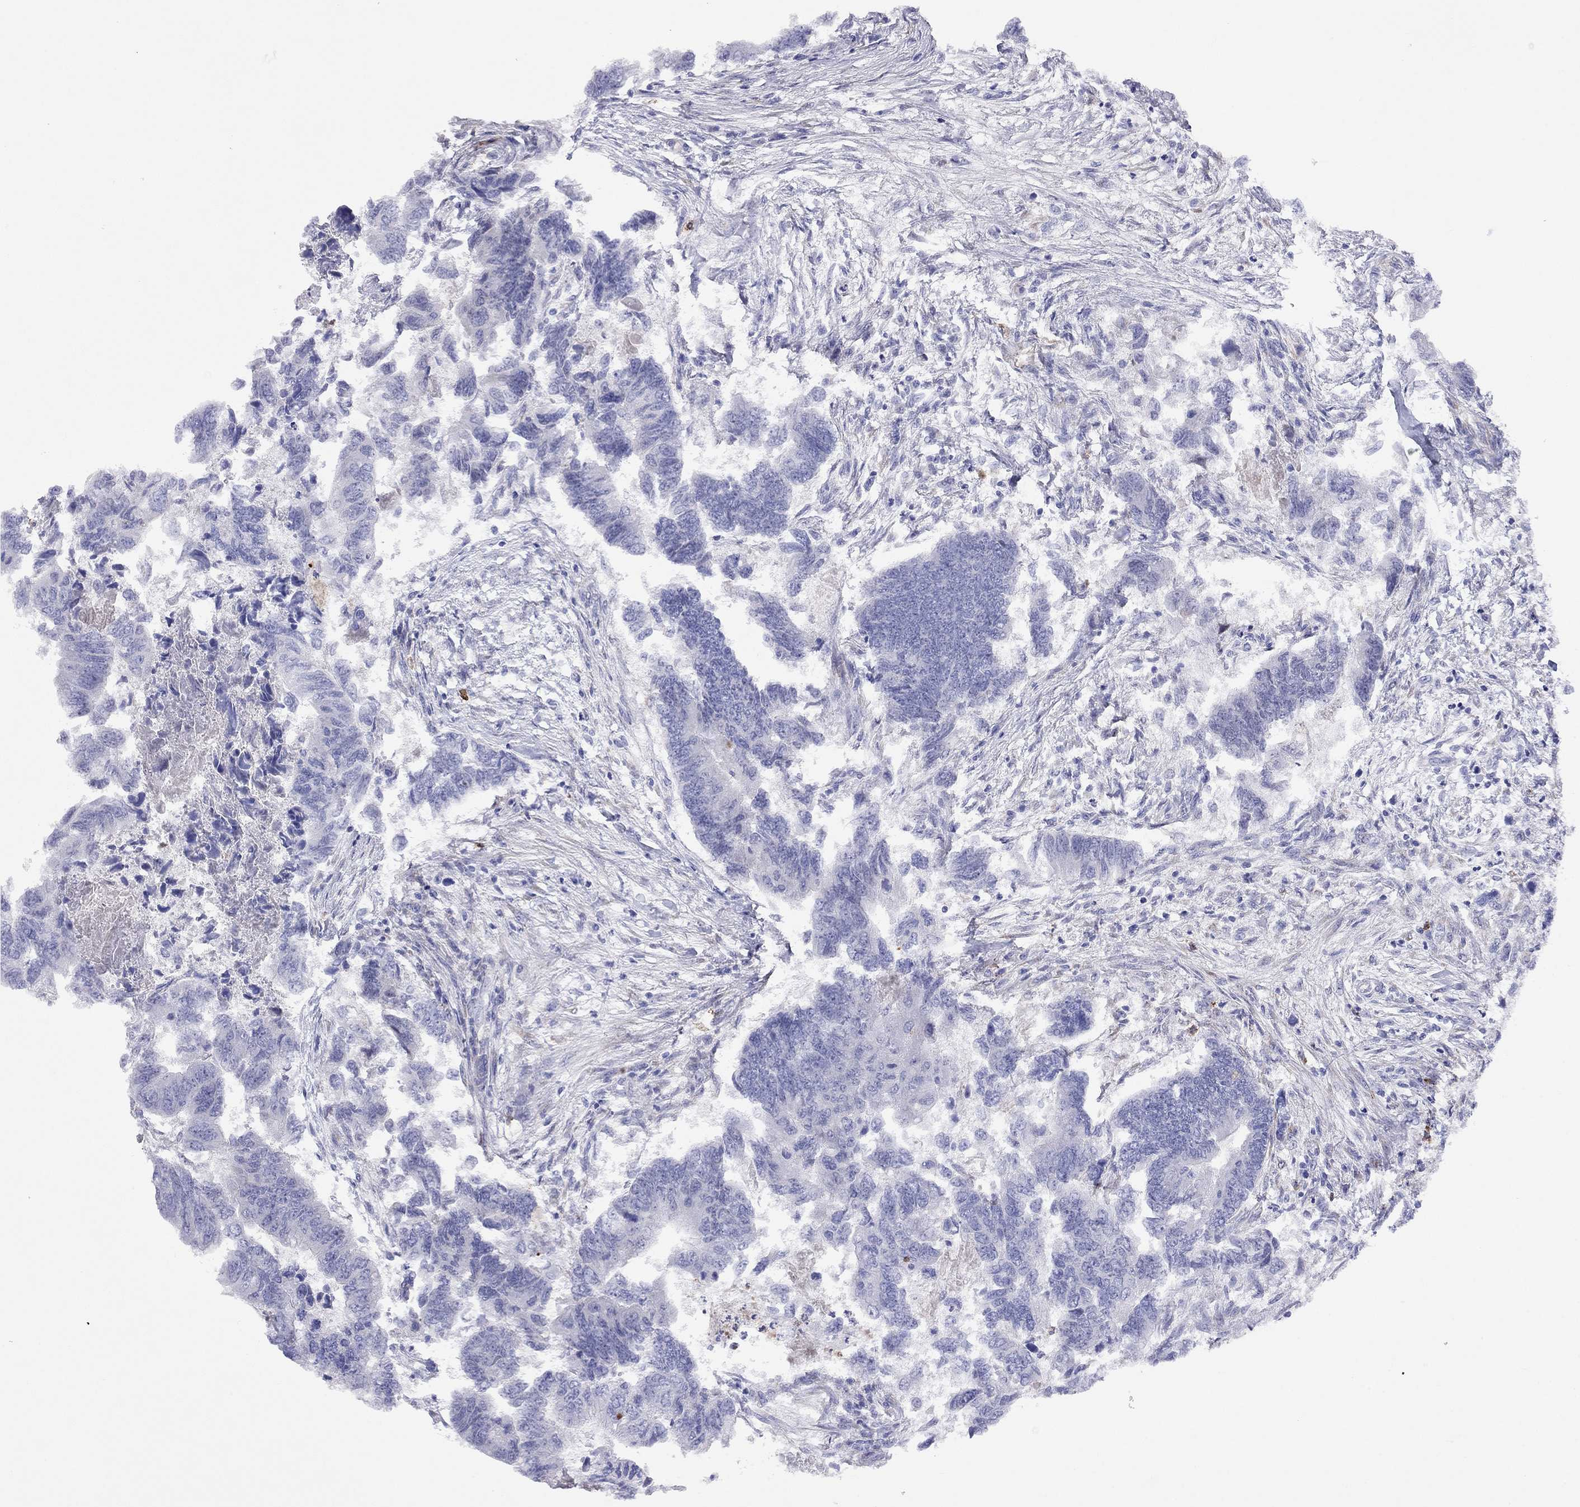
{"staining": {"intensity": "negative", "quantity": "none", "location": "none"}, "tissue": "colorectal cancer", "cell_type": "Tumor cells", "image_type": "cancer", "snomed": [{"axis": "morphology", "description": "Adenocarcinoma, NOS"}, {"axis": "topography", "description": "Colon"}], "caption": "Micrograph shows no protein staining in tumor cells of colorectal cancer tissue.", "gene": "SPINT4", "patient": {"sex": "female", "age": 65}}